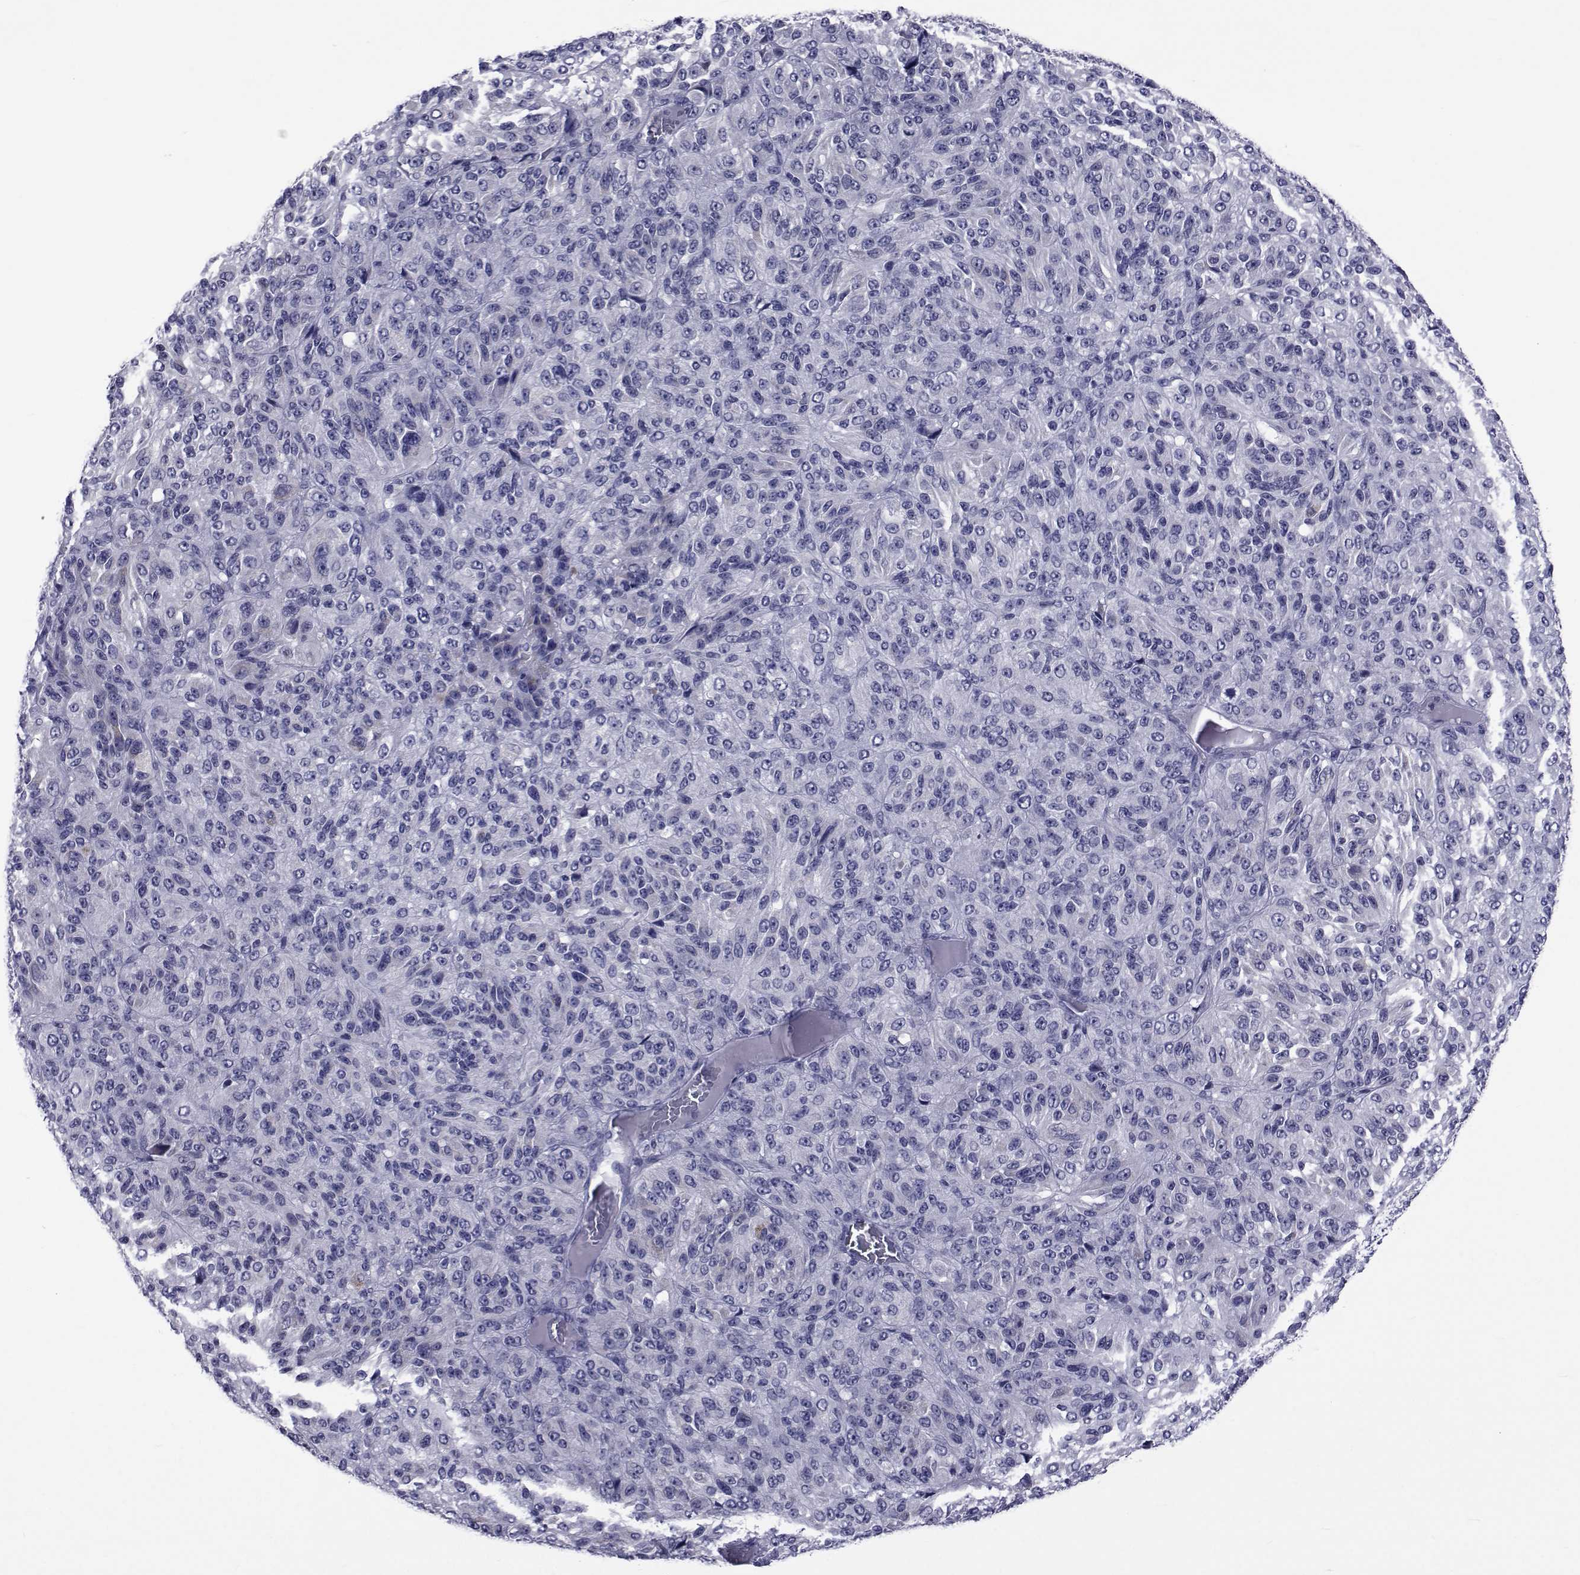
{"staining": {"intensity": "negative", "quantity": "none", "location": "none"}, "tissue": "melanoma", "cell_type": "Tumor cells", "image_type": "cancer", "snomed": [{"axis": "morphology", "description": "Malignant melanoma, Metastatic site"}, {"axis": "topography", "description": "Brain"}], "caption": "Protein analysis of malignant melanoma (metastatic site) demonstrates no significant expression in tumor cells.", "gene": "GKAP1", "patient": {"sex": "female", "age": 56}}